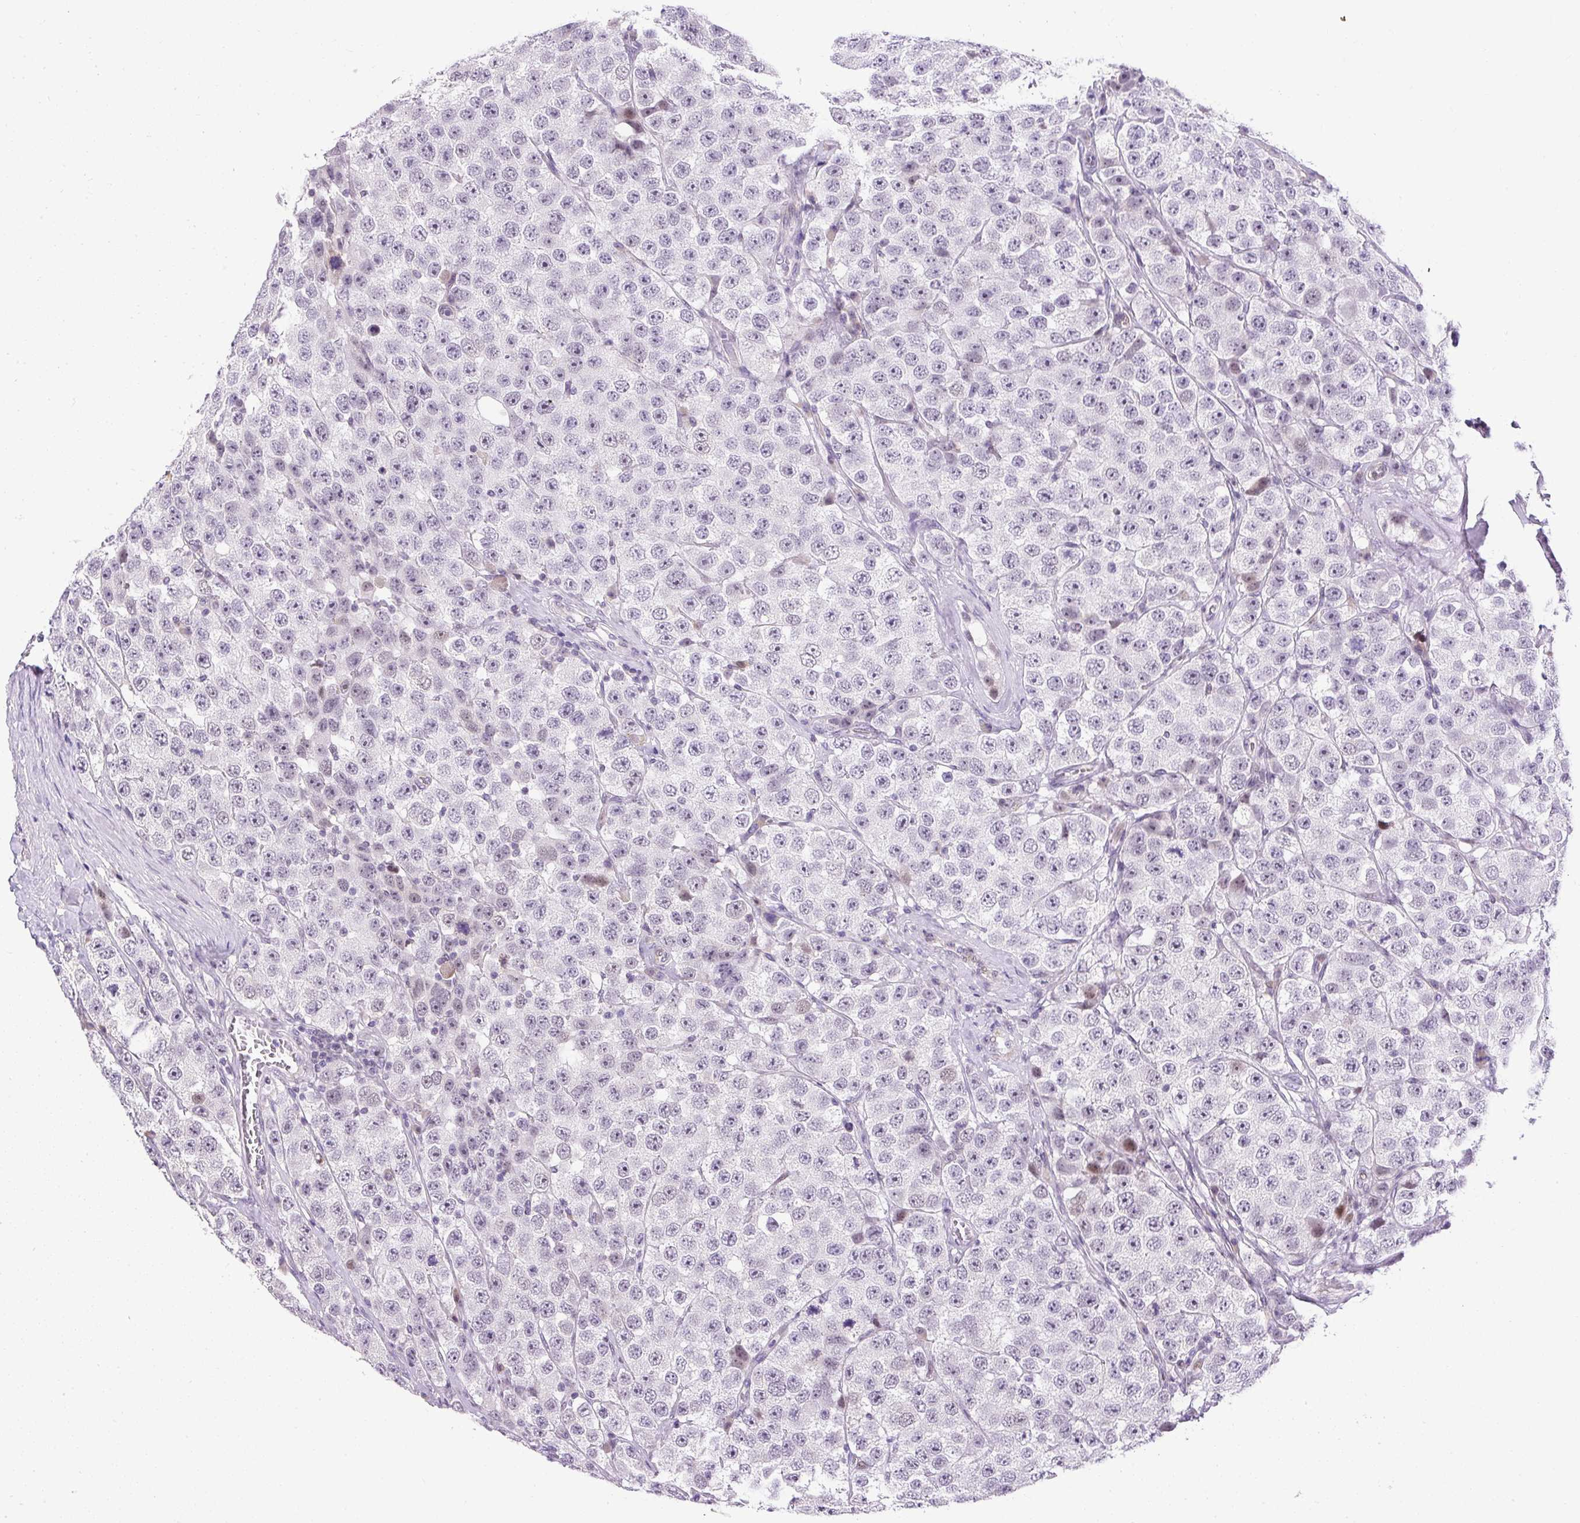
{"staining": {"intensity": "moderate", "quantity": "<25%", "location": "nuclear"}, "tissue": "testis cancer", "cell_type": "Tumor cells", "image_type": "cancer", "snomed": [{"axis": "morphology", "description": "Seminoma, NOS"}, {"axis": "topography", "description": "Testis"}], "caption": "This image exhibits IHC staining of human testis cancer, with low moderate nuclear staining in approximately <25% of tumor cells.", "gene": "ARHGEF18", "patient": {"sex": "male", "age": 28}}